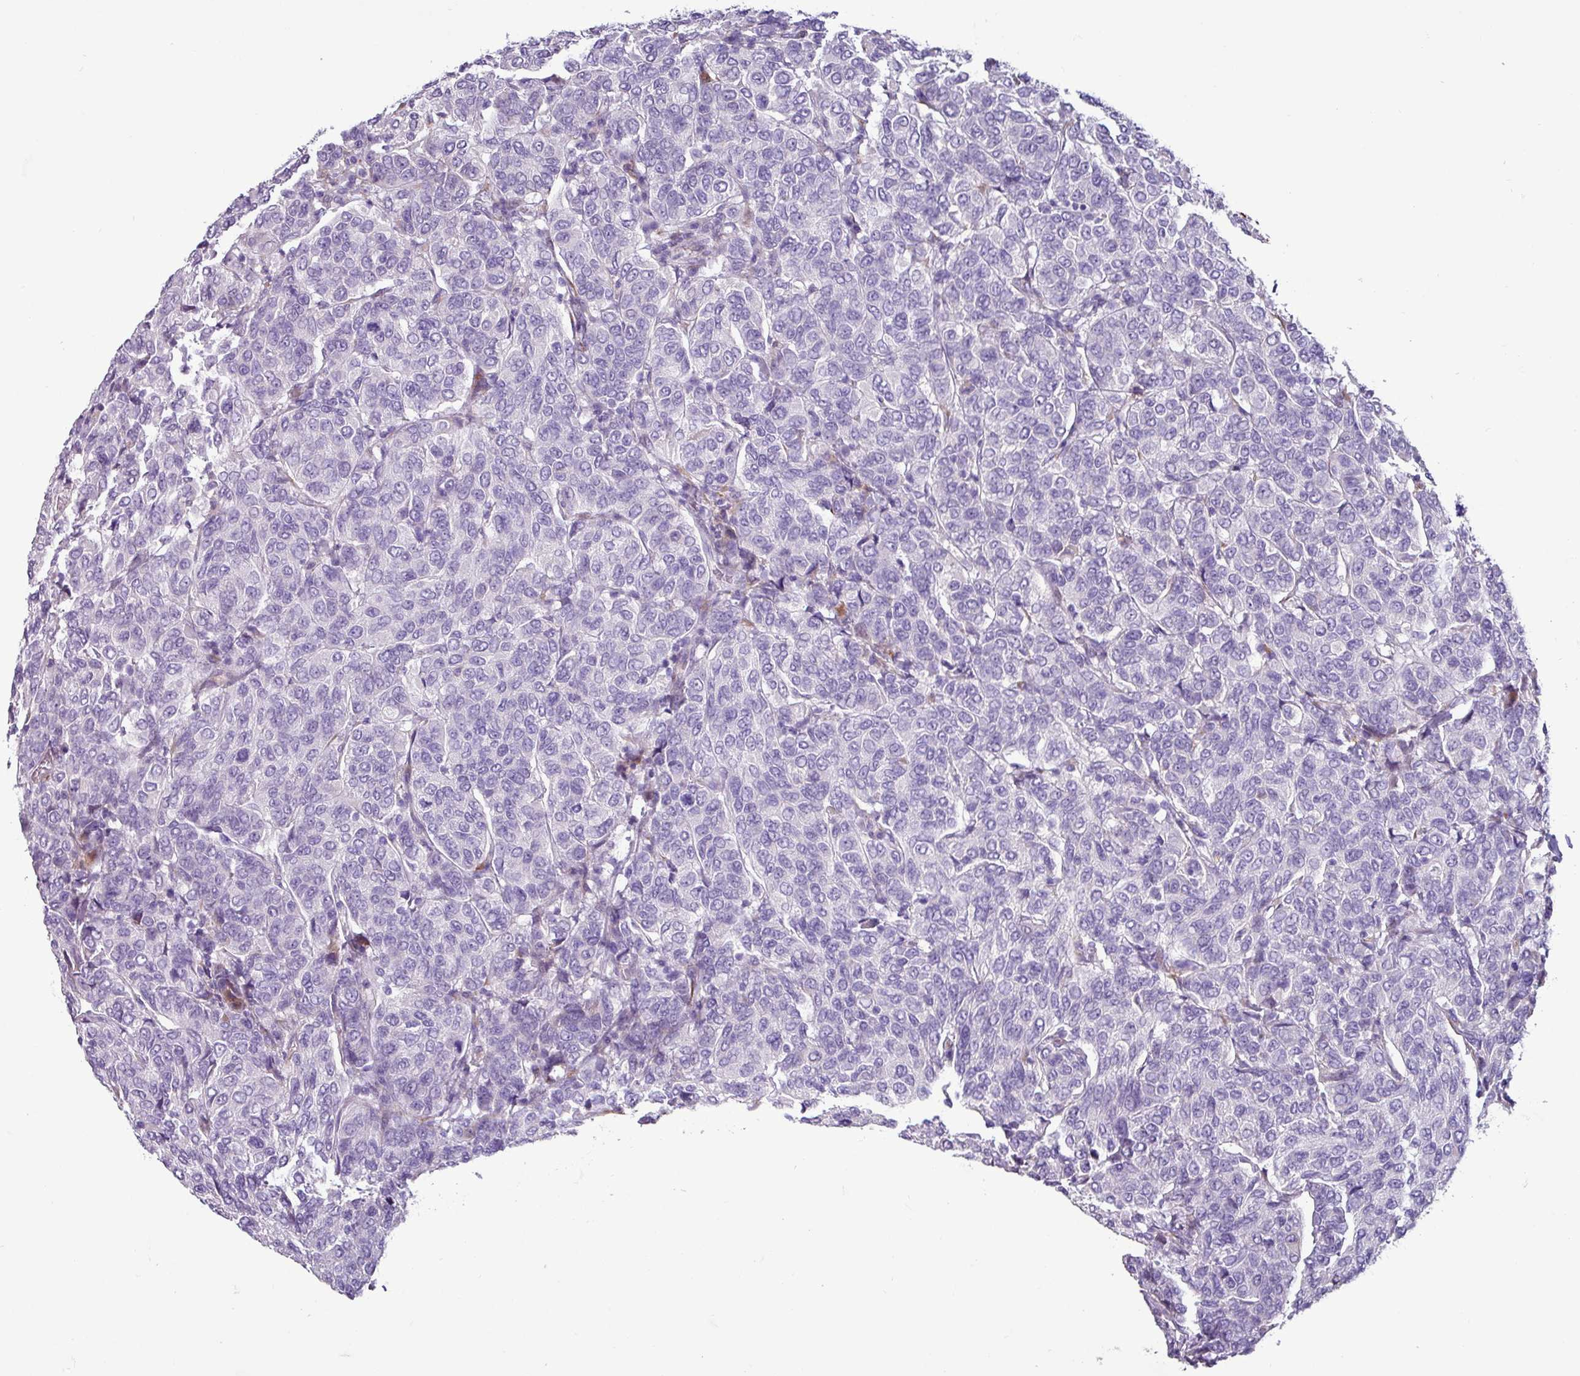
{"staining": {"intensity": "negative", "quantity": "none", "location": "none"}, "tissue": "breast cancer", "cell_type": "Tumor cells", "image_type": "cancer", "snomed": [{"axis": "morphology", "description": "Duct carcinoma"}, {"axis": "topography", "description": "Breast"}], "caption": "Immunohistochemical staining of breast cancer (infiltrating ductal carcinoma) displays no significant staining in tumor cells.", "gene": "PPP1R35", "patient": {"sex": "female", "age": 55}}